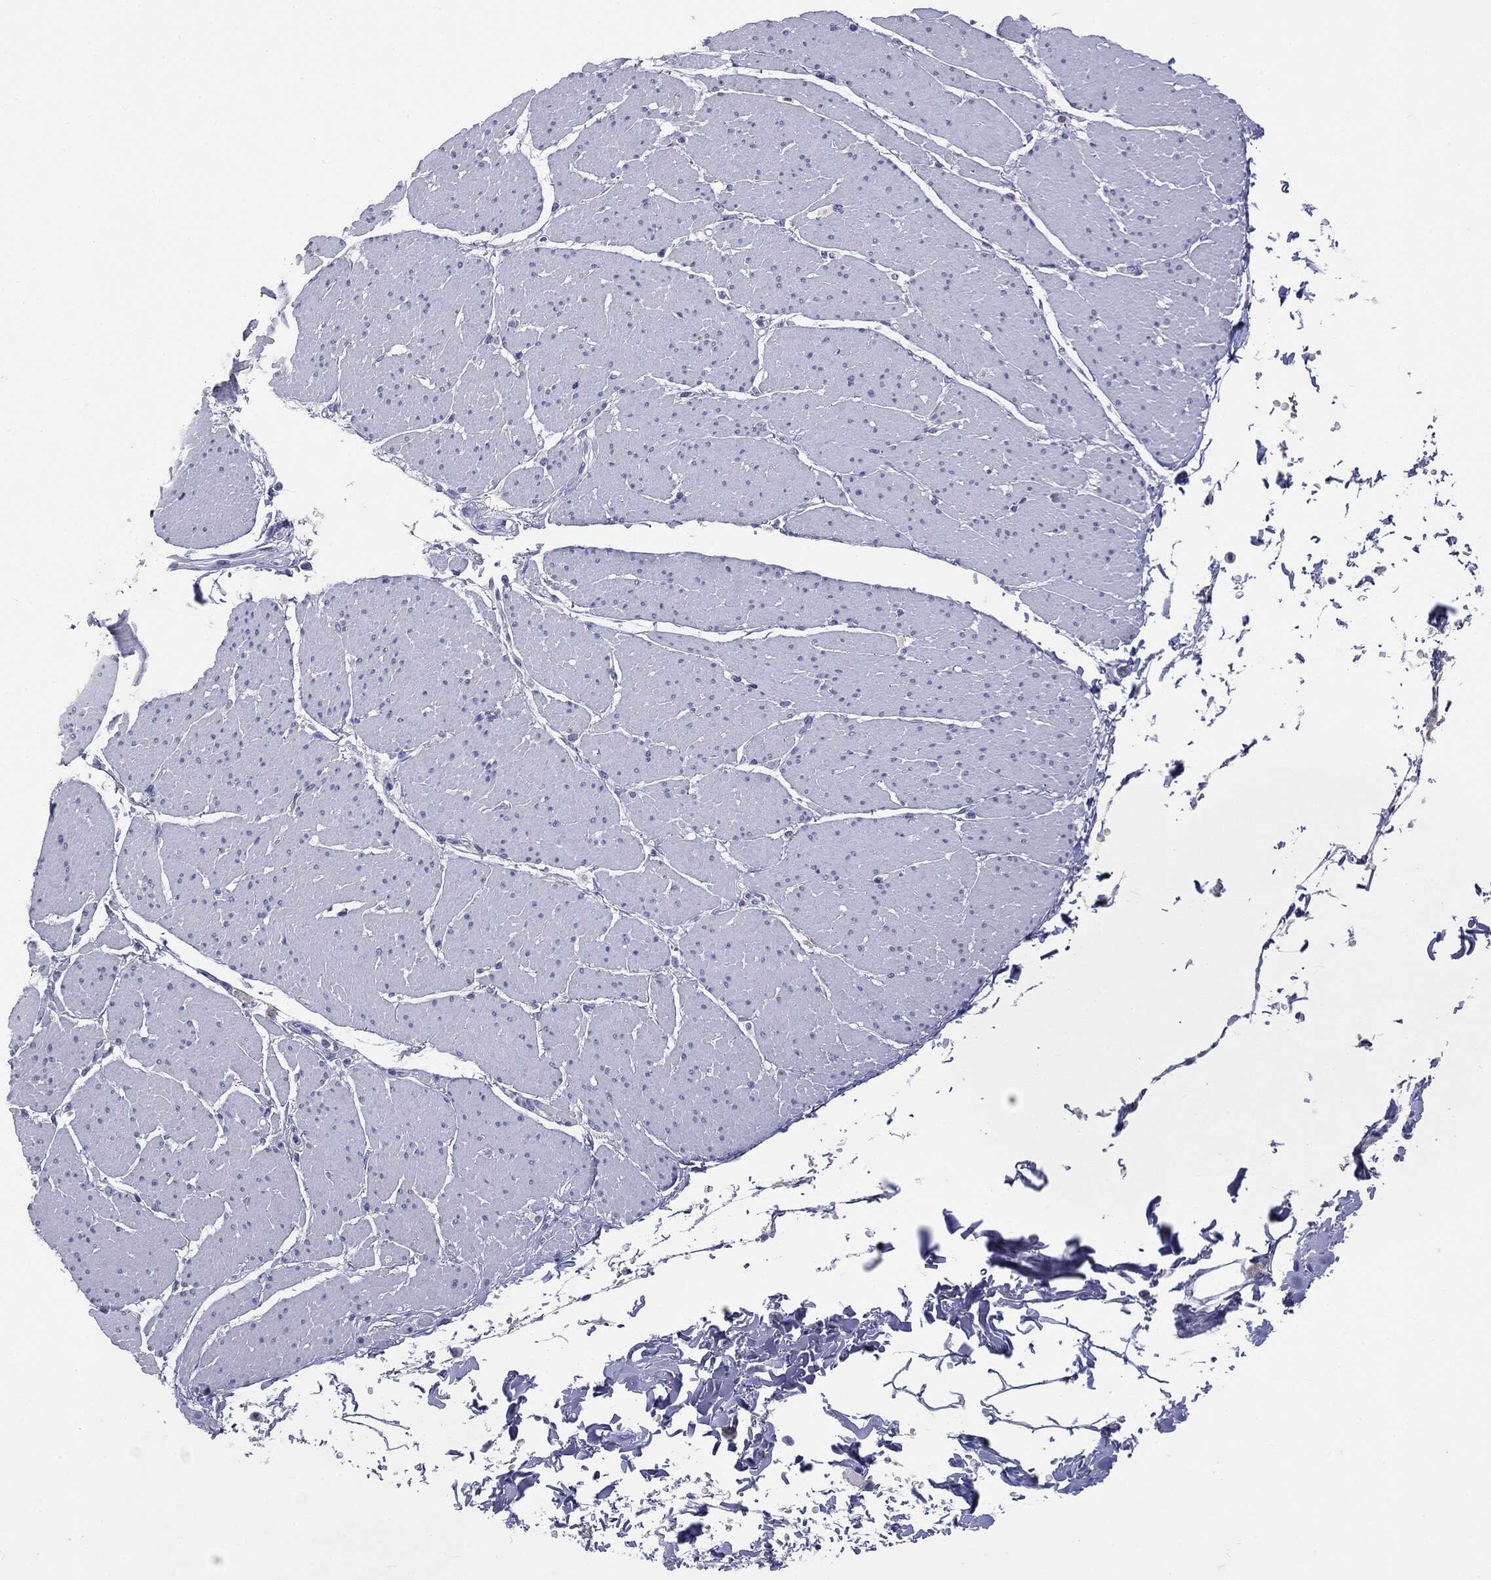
{"staining": {"intensity": "negative", "quantity": "none", "location": "none"}, "tissue": "smooth muscle", "cell_type": "Smooth muscle cells", "image_type": "normal", "snomed": [{"axis": "morphology", "description": "Normal tissue, NOS"}, {"axis": "topography", "description": "Smooth muscle"}, {"axis": "topography", "description": "Anal"}], "caption": "A high-resolution image shows IHC staining of normal smooth muscle, which demonstrates no significant positivity in smooth muscle cells.", "gene": "TSHB", "patient": {"sex": "male", "age": 83}}